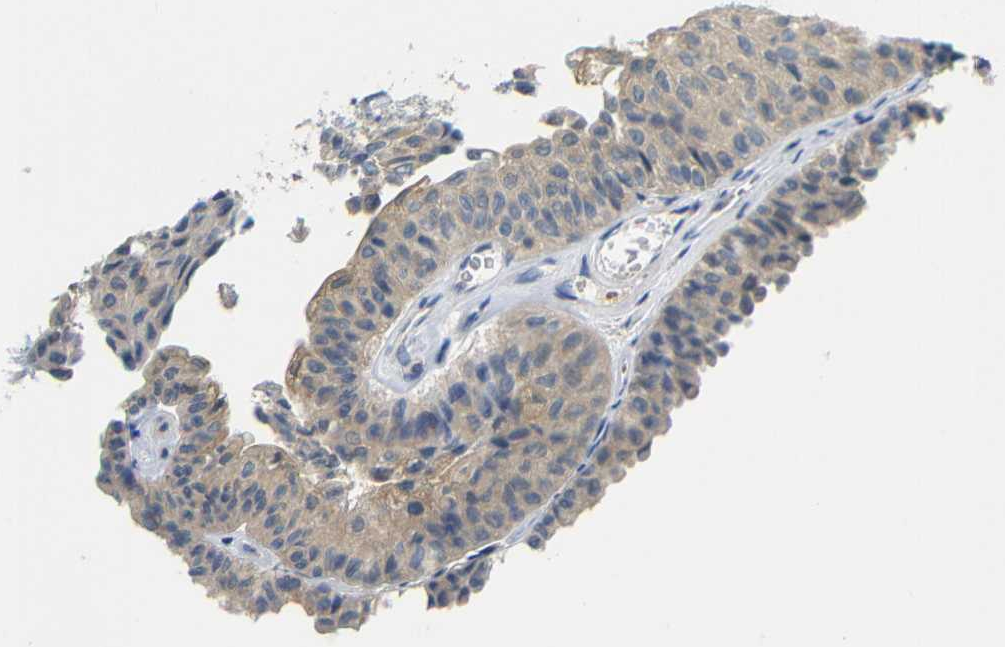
{"staining": {"intensity": "weak", "quantity": ">75%", "location": "cytoplasmic/membranous"}, "tissue": "urothelial cancer", "cell_type": "Tumor cells", "image_type": "cancer", "snomed": [{"axis": "morphology", "description": "Urothelial carcinoma, Low grade"}, {"axis": "topography", "description": "Urinary bladder"}], "caption": "A photomicrograph of human low-grade urothelial carcinoma stained for a protein reveals weak cytoplasmic/membranous brown staining in tumor cells. The protein of interest is shown in brown color, while the nuclei are stained blue.", "gene": "TBC1D32", "patient": {"sex": "male", "age": 78}}